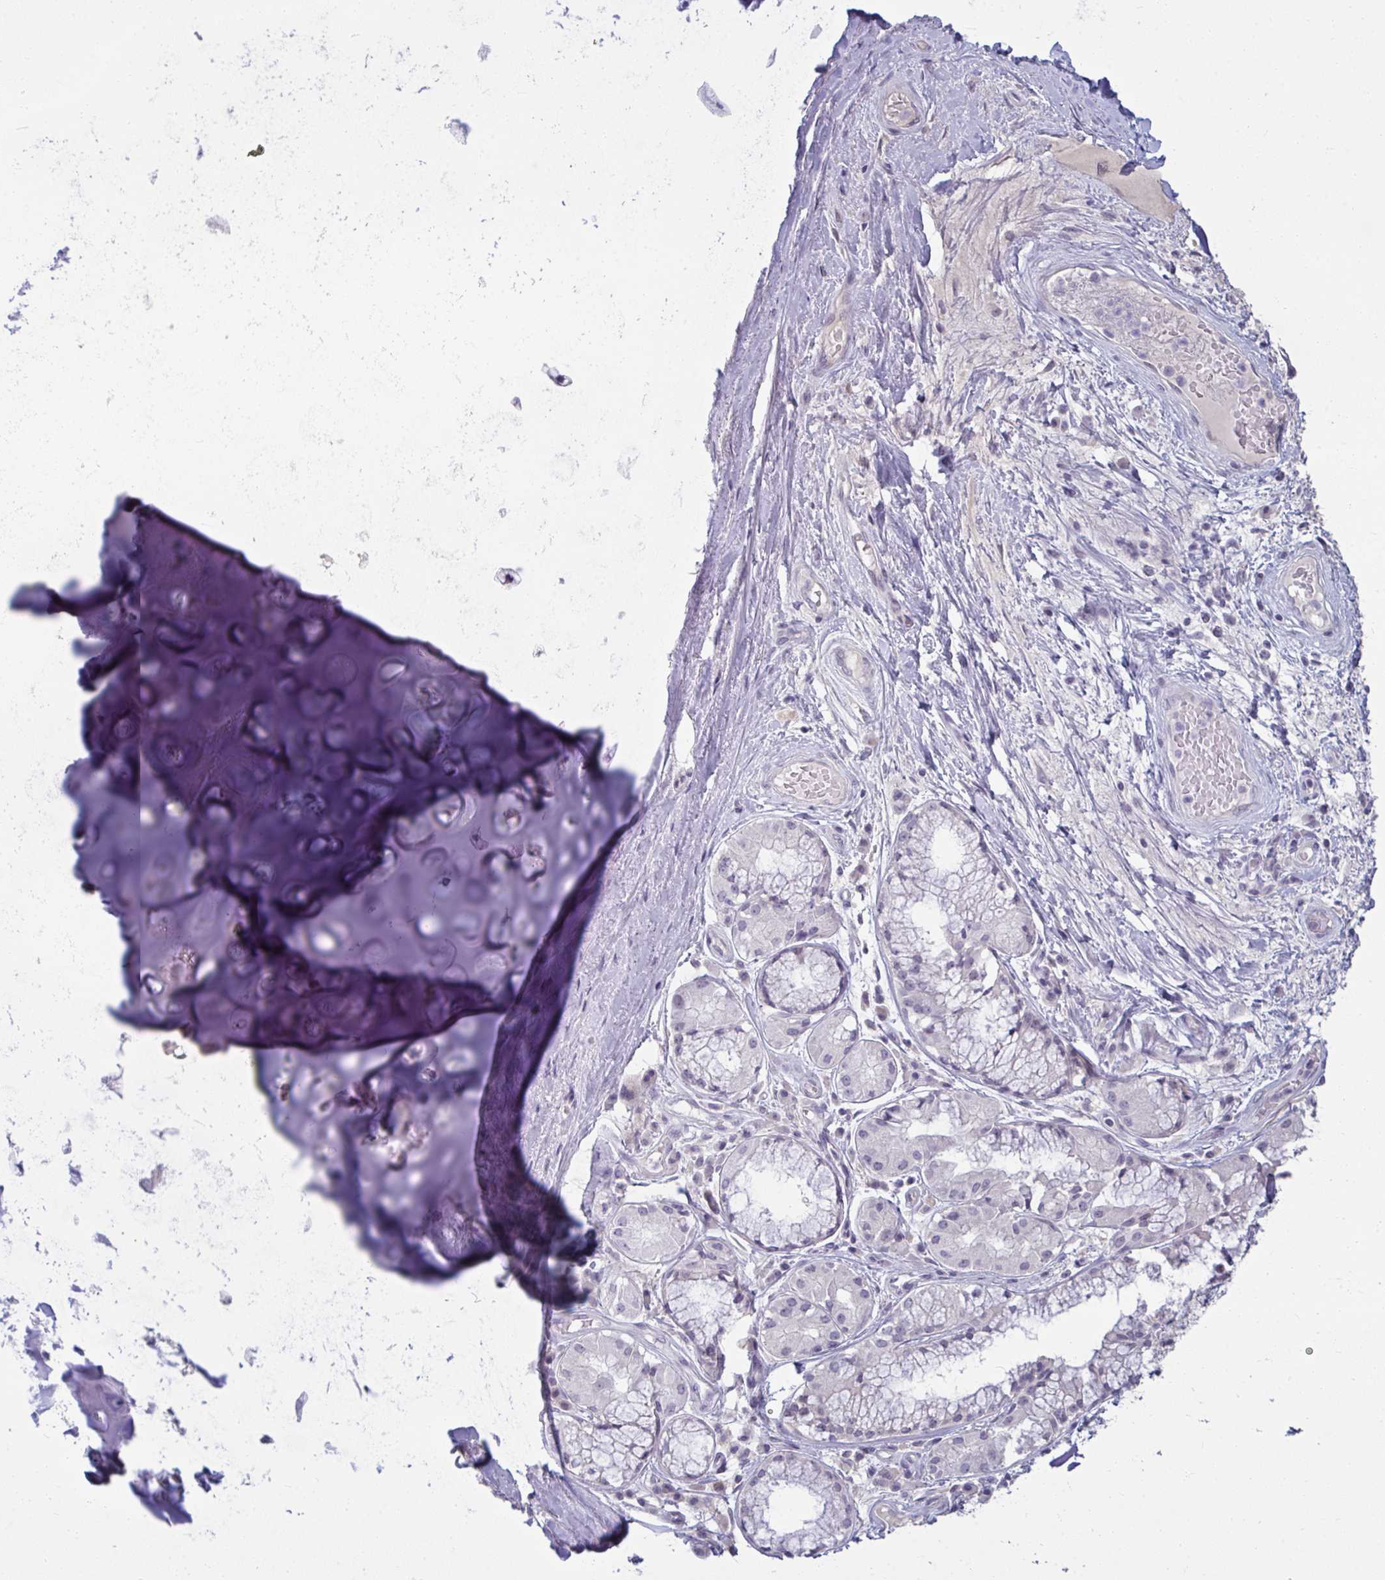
{"staining": {"intensity": "negative", "quantity": "none", "location": "none"}, "tissue": "soft tissue", "cell_type": "Chondrocytes", "image_type": "normal", "snomed": [{"axis": "morphology", "description": "Normal tissue, NOS"}, {"axis": "topography", "description": "Cartilage tissue"}, {"axis": "topography", "description": "Bronchus"}], "caption": "This histopathology image is of benign soft tissue stained with IHC to label a protein in brown with the nuclei are counter-stained blue. There is no positivity in chondrocytes. (DAB immunohistochemistry with hematoxylin counter stain).", "gene": "RNASEH1", "patient": {"sex": "male", "age": 64}}